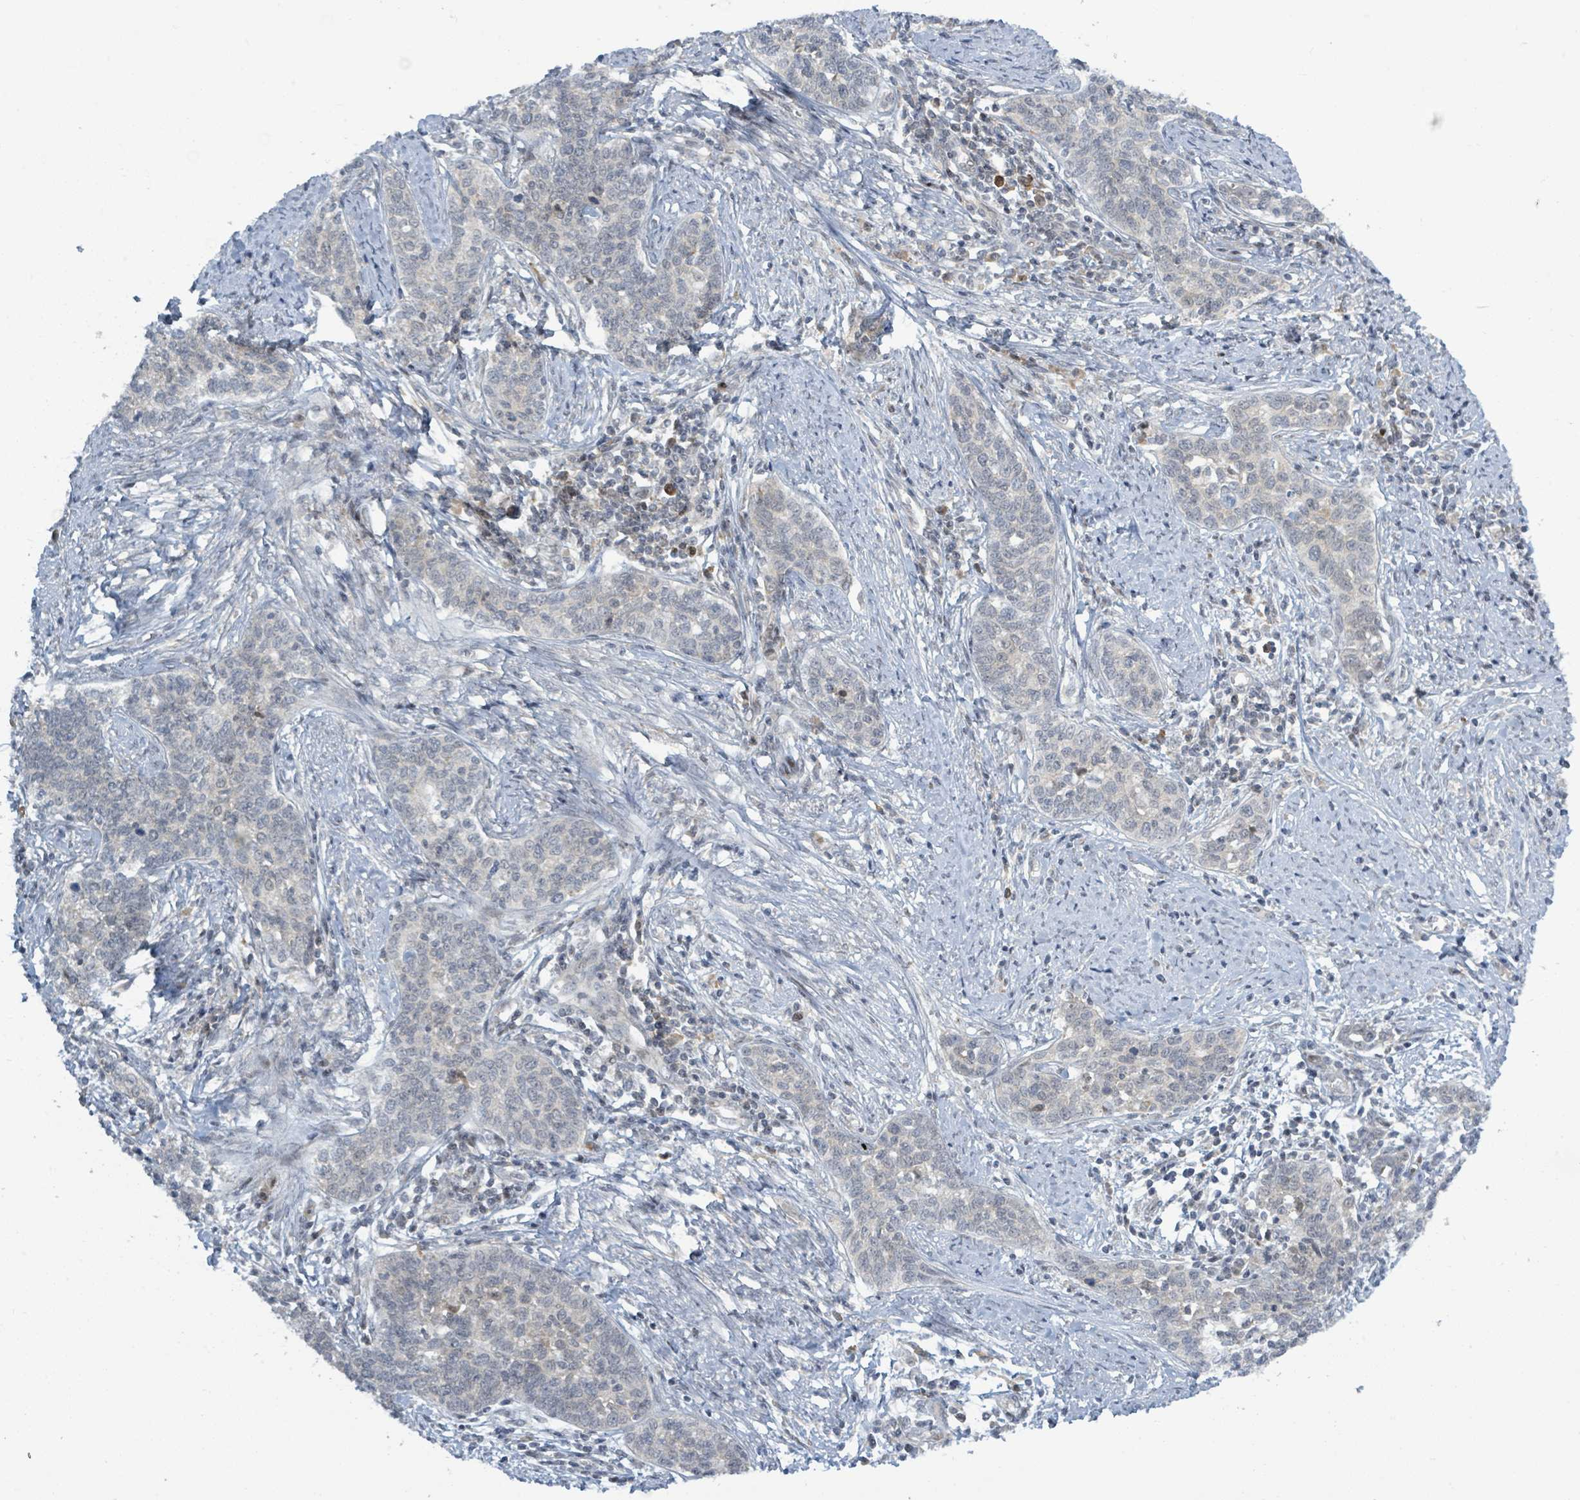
{"staining": {"intensity": "weak", "quantity": "<25%", "location": "cytoplasmic/membranous"}, "tissue": "cervical cancer", "cell_type": "Tumor cells", "image_type": "cancer", "snomed": [{"axis": "morphology", "description": "Squamous cell carcinoma, NOS"}, {"axis": "topography", "description": "Cervix"}], "caption": "There is no significant expression in tumor cells of cervical cancer.", "gene": "RPL32", "patient": {"sex": "female", "age": 39}}